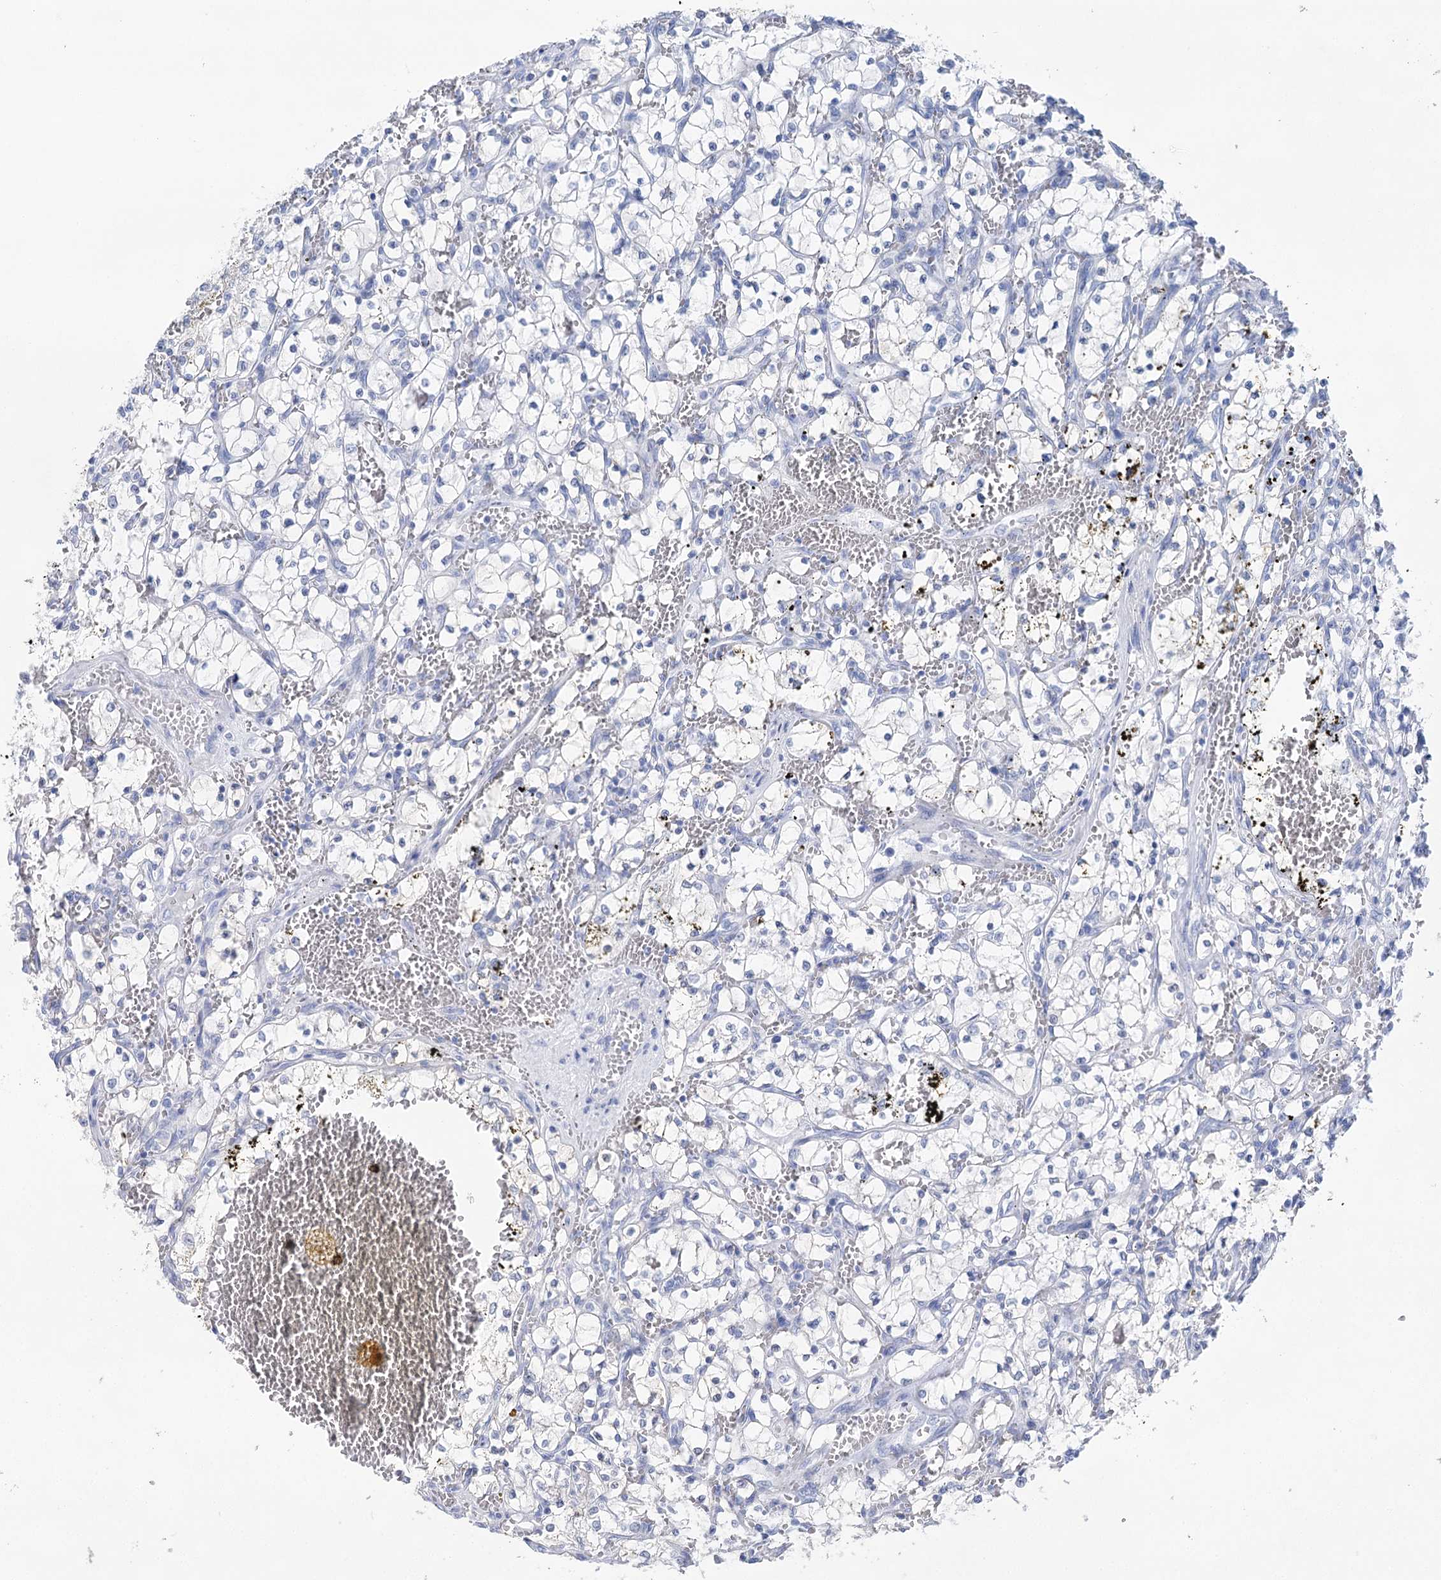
{"staining": {"intensity": "negative", "quantity": "none", "location": "none"}, "tissue": "renal cancer", "cell_type": "Tumor cells", "image_type": "cancer", "snomed": [{"axis": "morphology", "description": "Adenocarcinoma, NOS"}, {"axis": "topography", "description": "Kidney"}], "caption": "IHC photomicrograph of neoplastic tissue: human adenocarcinoma (renal) stained with DAB (3,3'-diaminobenzidine) exhibits no significant protein staining in tumor cells.", "gene": "LALBA", "patient": {"sex": "female", "age": 69}}